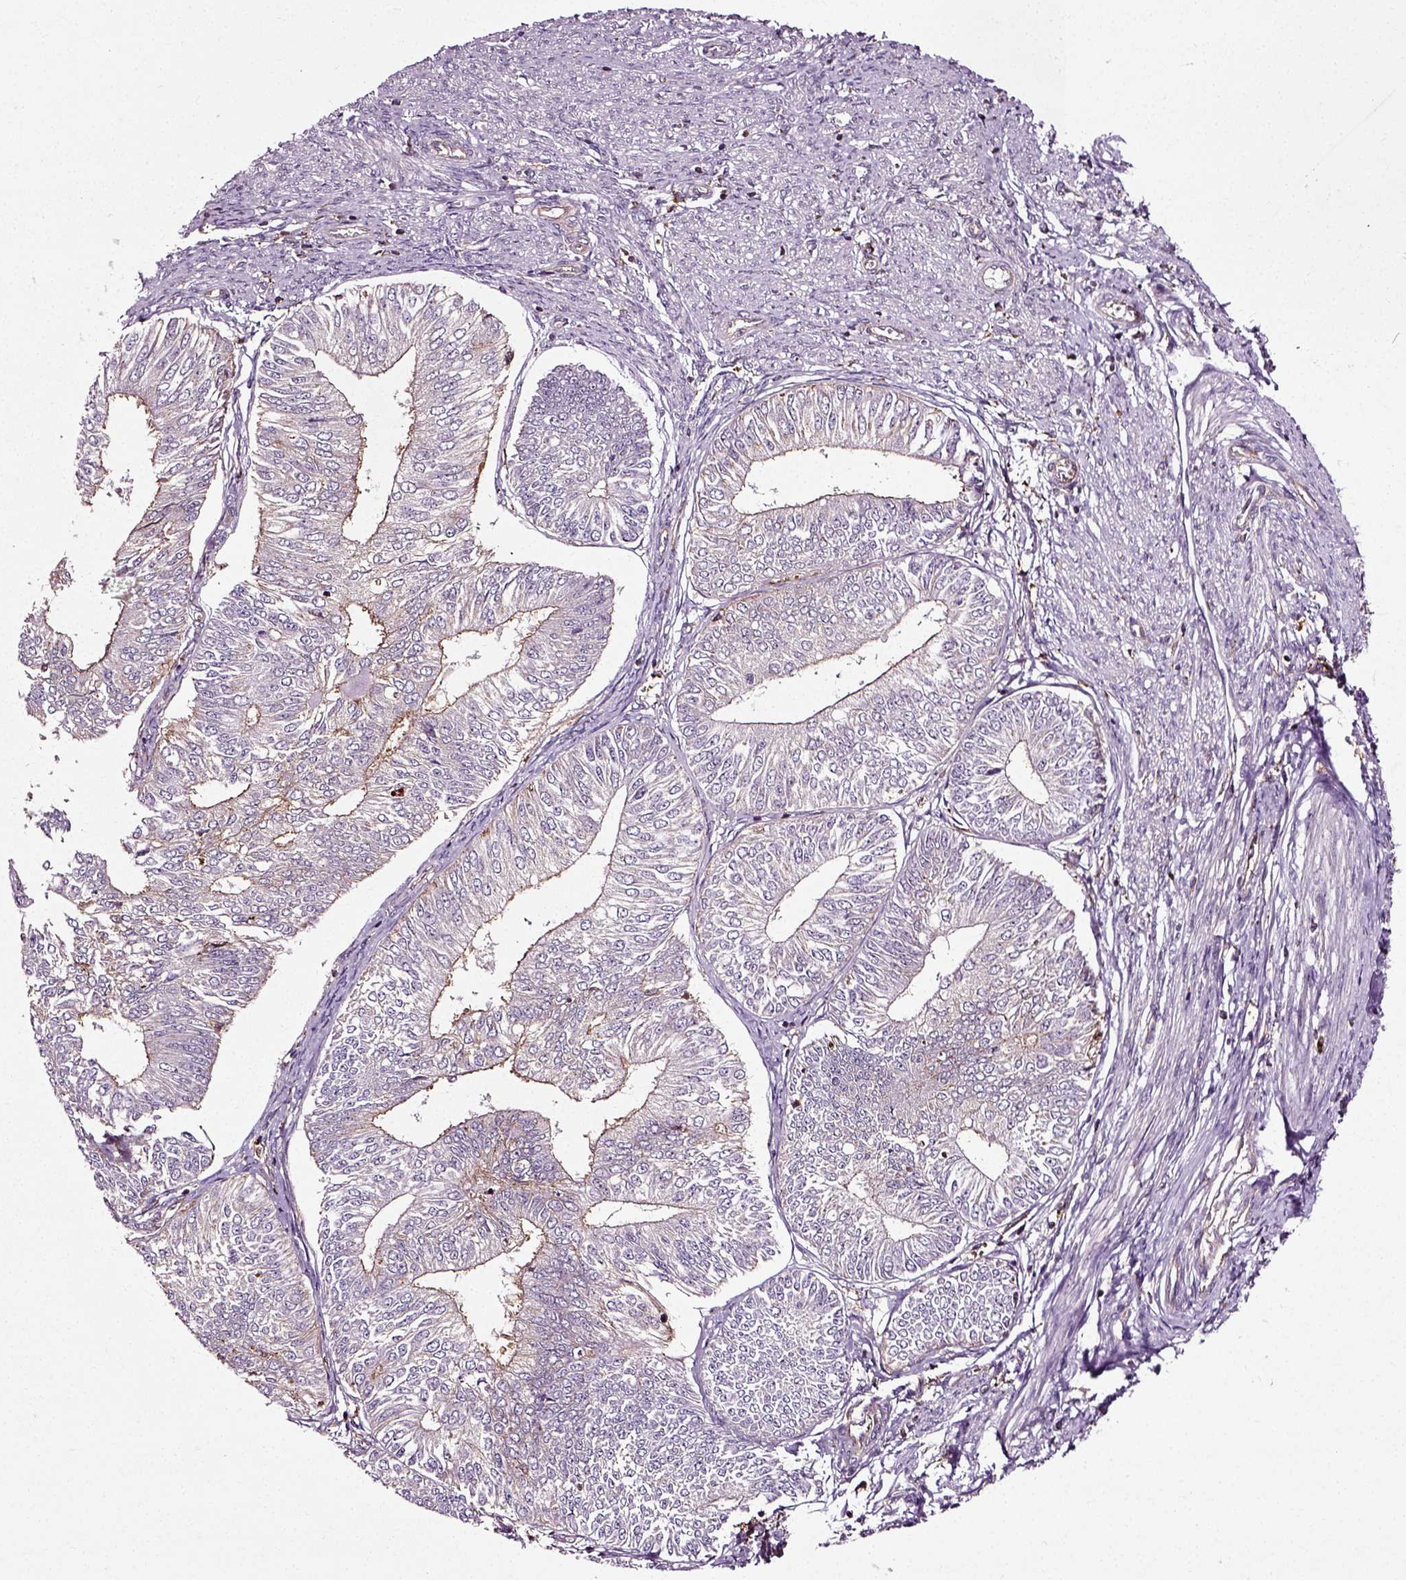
{"staining": {"intensity": "moderate", "quantity": "<25%", "location": "cytoplasmic/membranous"}, "tissue": "endometrial cancer", "cell_type": "Tumor cells", "image_type": "cancer", "snomed": [{"axis": "morphology", "description": "Adenocarcinoma, NOS"}, {"axis": "topography", "description": "Endometrium"}], "caption": "The histopathology image displays staining of endometrial adenocarcinoma, revealing moderate cytoplasmic/membranous protein positivity (brown color) within tumor cells.", "gene": "RHOF", "patient": {"sex": "female", "age": 58}}